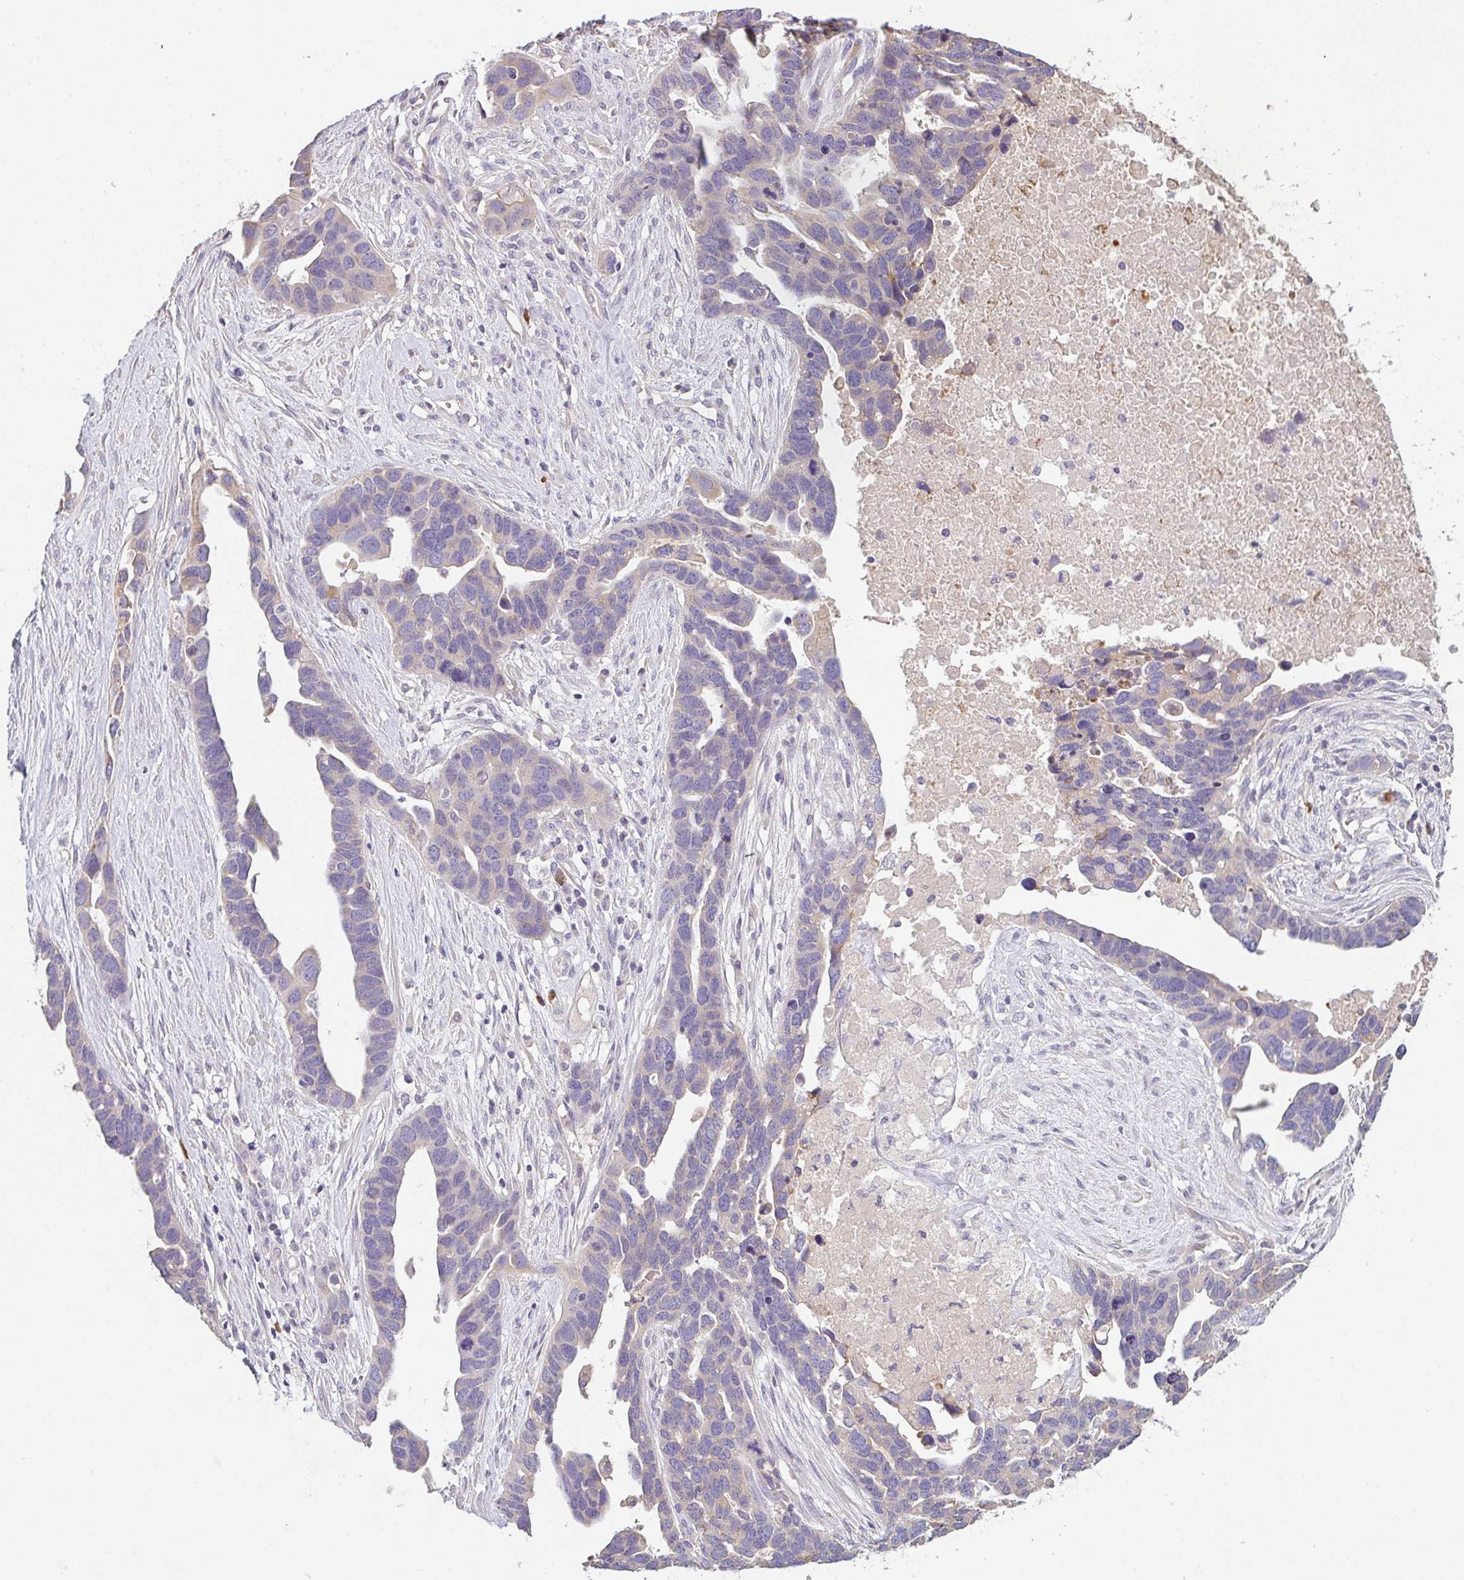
{"staining": {"intensity": "negative", "quantity": "none", "location": "none"}, "tissue": "ovarian cancer", "cell_type": "Tumor cells", "image_type": "cancer", "snomed": [{"axis": "morphology", "description": "Cystadenocarcinoma, serous, NOS"}, {"axis": "topography", "description": "Ovary"}], "caption": "High magnification brightfield microscopy of ovarian cancer stained with DAB (3,3'-diaminobenzidine) (brown) and counterstained with hematoxylin (blue): tumor cells show no significant expression. (DAB immunohistochemistry, high magnification).", "gene": "ZNF215", "patient": {"sex": "female", "age": 54}}